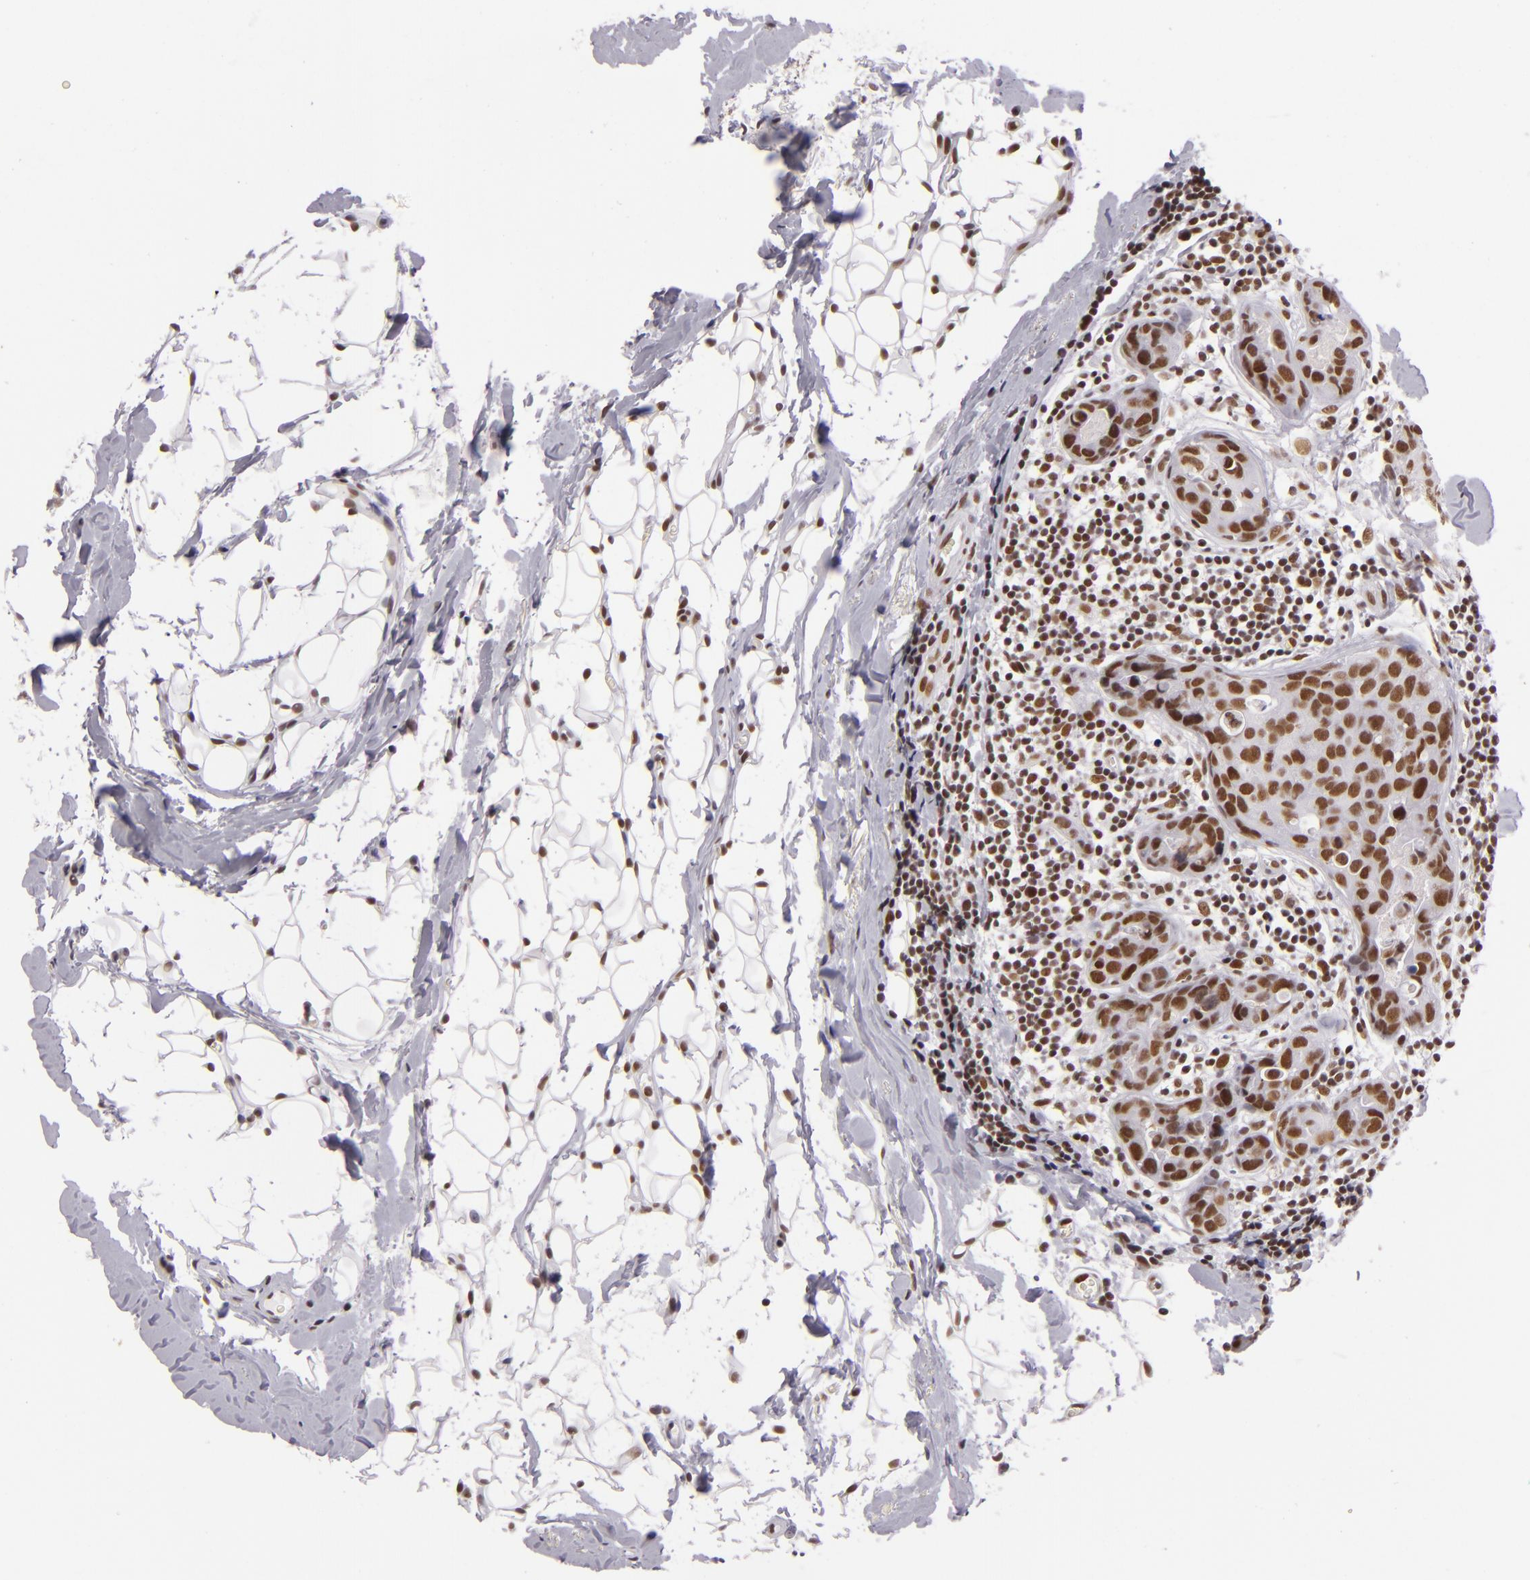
{"staining": {"intensity": "moderate", "quantity": ">75%", "location": "nuclear"}, "tissue": "breast cancer", "cell_type": "Tumor cells", "image_type": "cancer", "snomed": [{"axis": "morphology", "description": "Duct carcinoma"}, {"axis": "topography", "description": "Breast"}], "caption": "Immunohistochemical staining of breast infiltrating ductal carcinoma displays medium levels of moderate nuclear expression in about >75% of tumor cells.", "gene": "BRD8", "patient": {"sex": "female", "age": 24}}